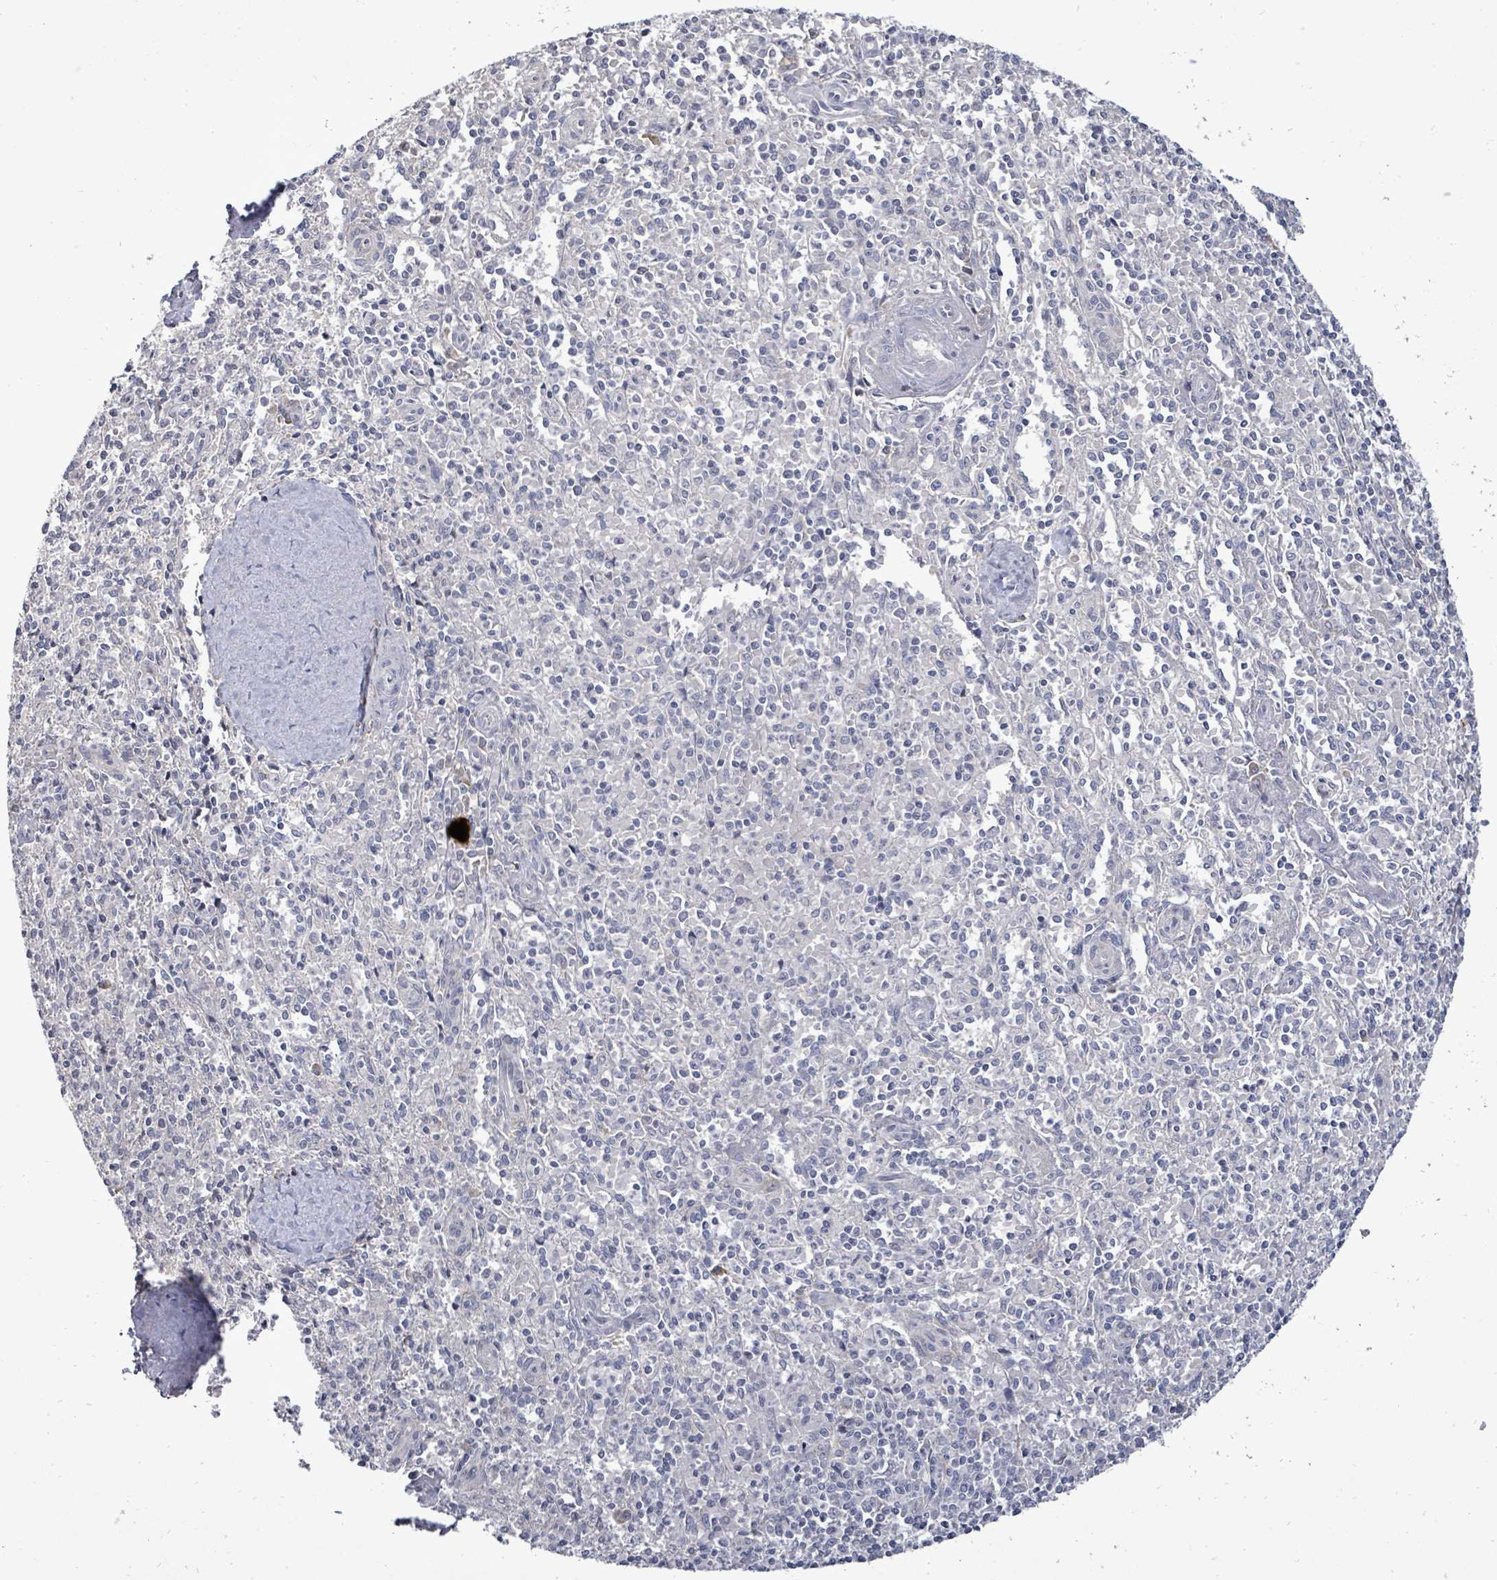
{"staining": {"intensity": "negative", "quantity": "none", "location": "none"}, "tissue": "spleen", "cell_type": "Cells in red pulp", "image_type": "normal", "snomed": [{"axis": "morphology", "description": "Normal tissue, NOS"}, {"axis": "topography", "description": "Spleen"}], "caption": "There is no significant staining in cells in red pulp of spleen. (DAB (3,3'-diaminobenzidine) IHC with hematoxylin counter stain).", "gene": "POMGNT2", "patient": {"sex": "female", "age": 70}}